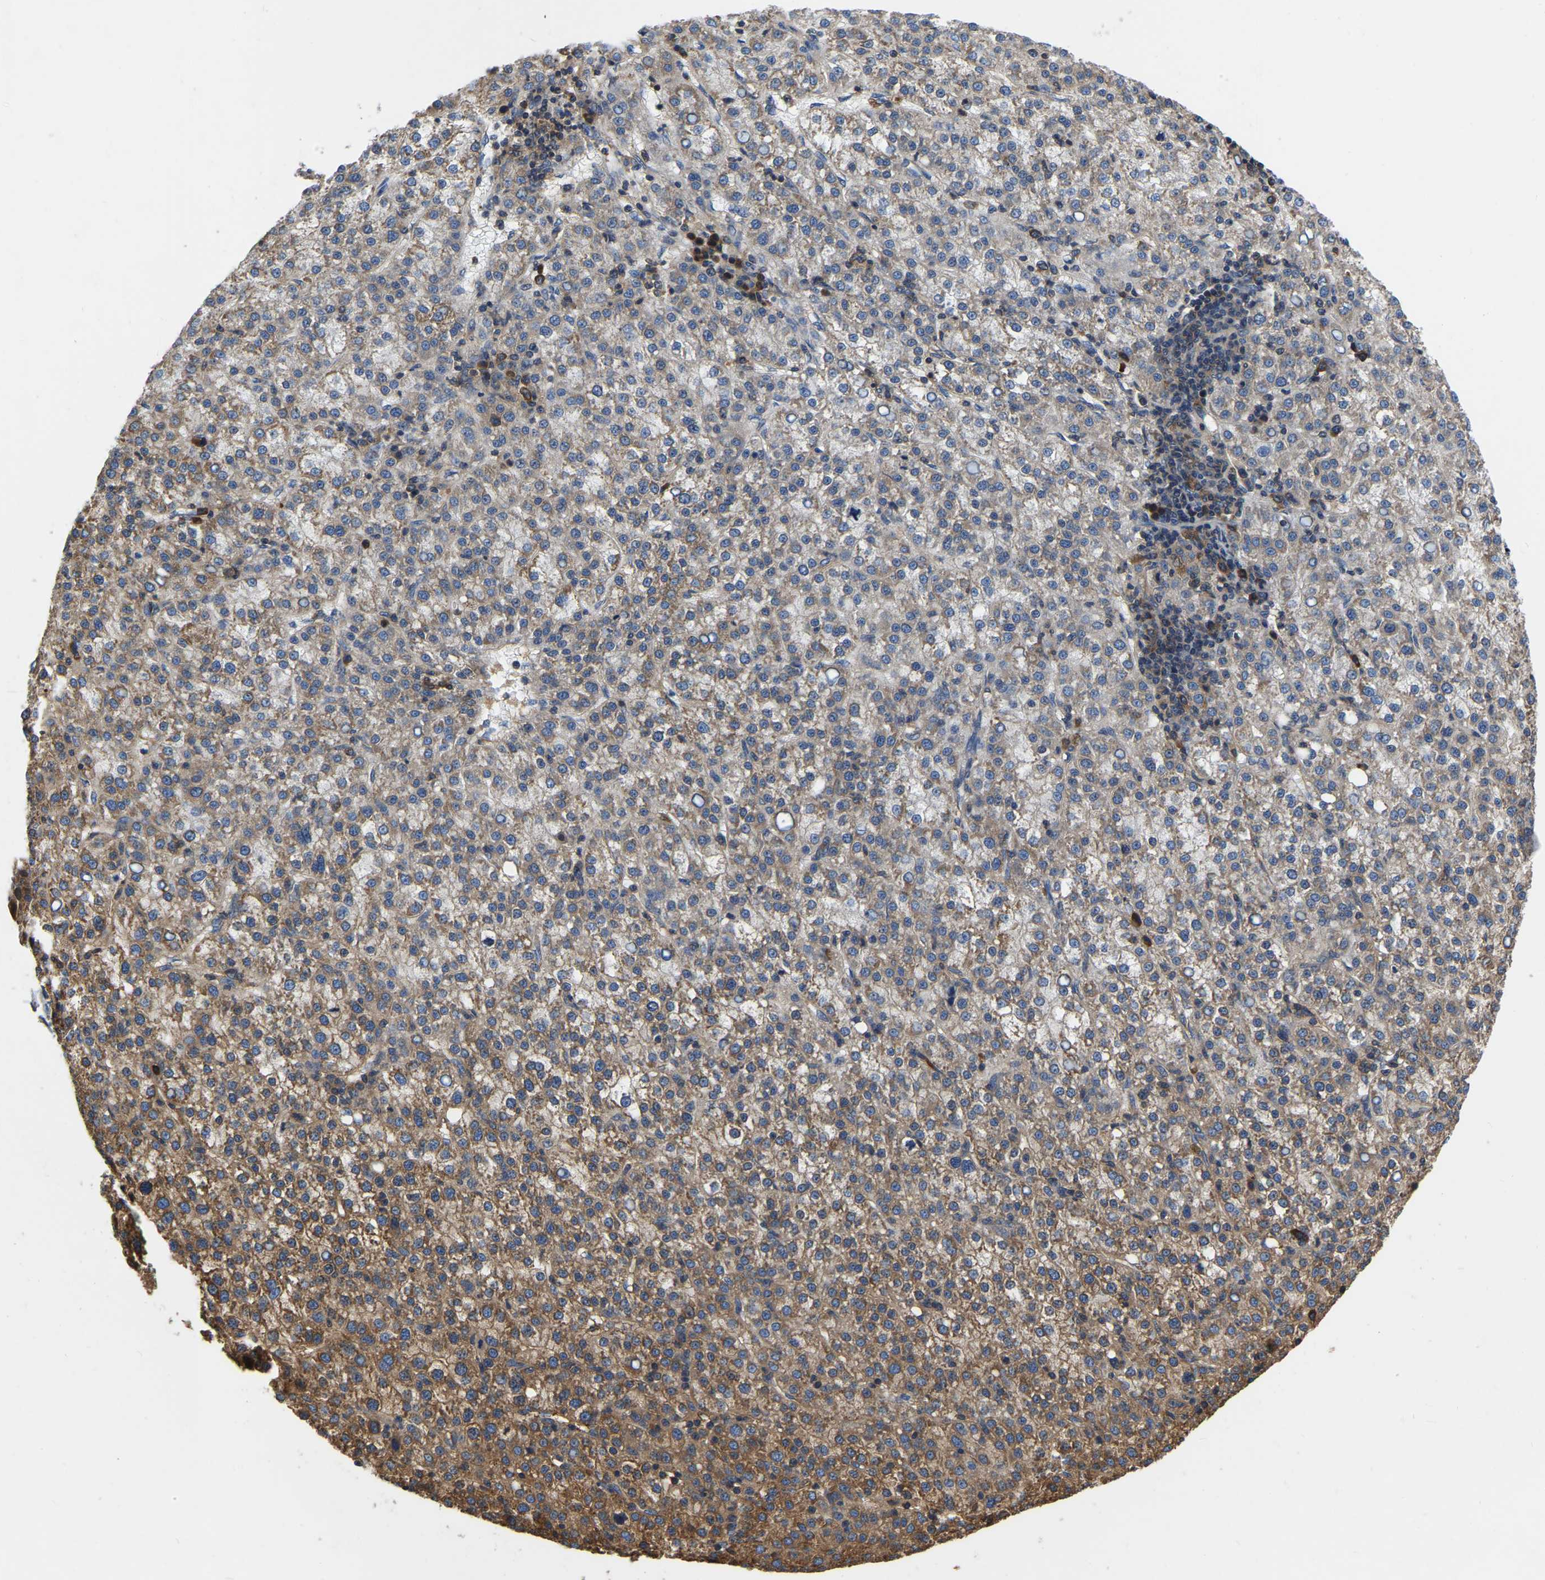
{"staining": {"intensity": "moderate", "quantity": ">75%", "location": "cytoplasmic/membranous"}, "tissue": "liver cancer", "cell_type": "Tumor cells", "image_type": "cancer", "snomed": [{"axis": "morphology", "description": "Carcinoma, Hepatocellular, NOS"}, {"axis": "topography", "description": "Liver"}], "caption": "Immunohistochemical staining of liver cancer reveals moderate cytoplasmic/membranous protein expression in about >75% of tumor cells. Nuclei are stained in blue.", "gene": "GARS1", "patient": {"sex": "female", "age": 58}}